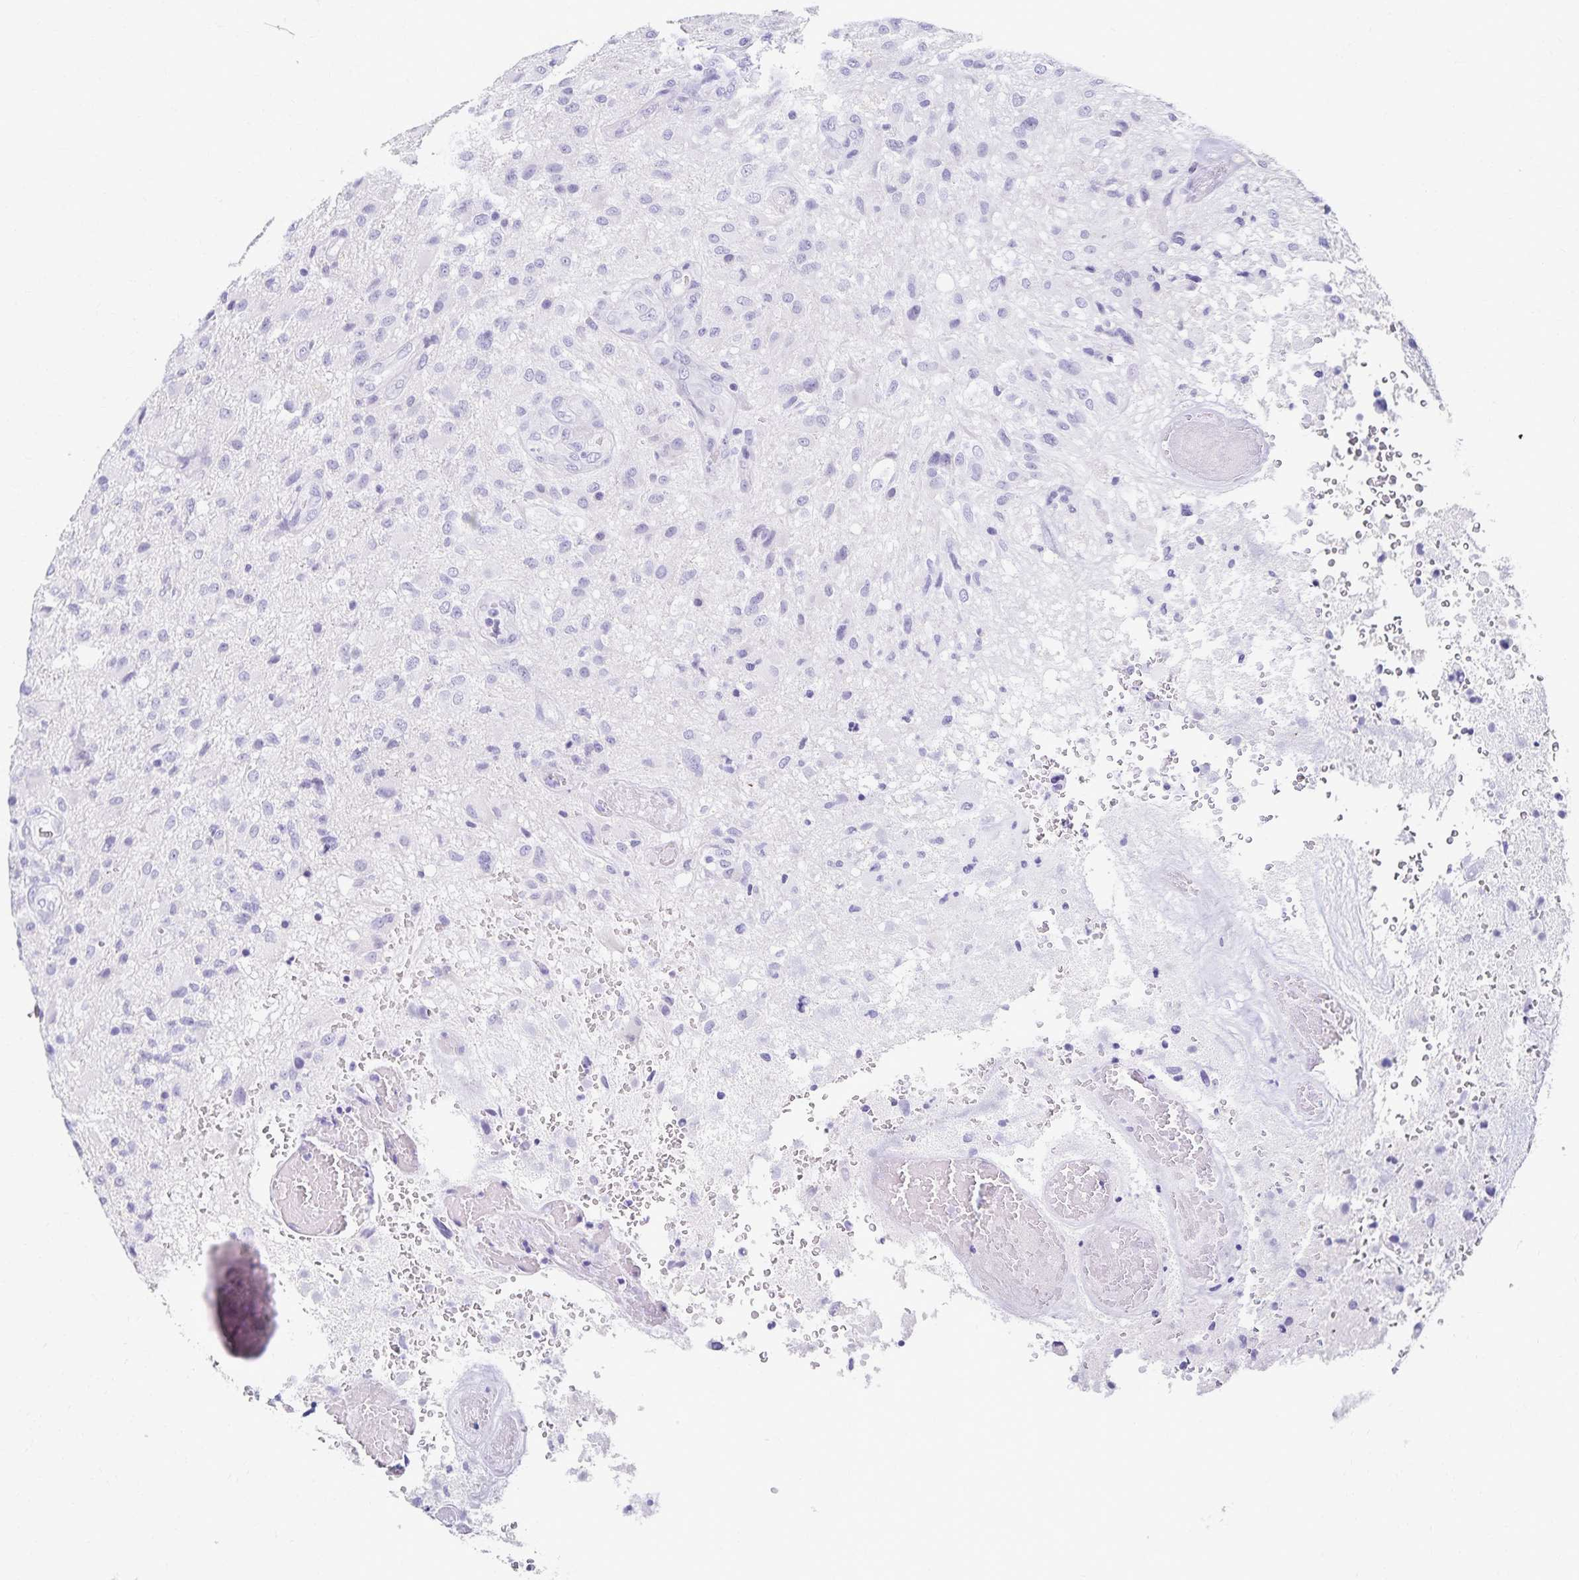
{"staining": {"intensity": "negative", "quantity": "none", "location": "none"}, "tissue": "glioma", "cell_type": "Tumor cells", "image_type": "cancer", "snomed": [{"axis": "morphology", "description": "Glioma, malignant, High grade"}, {"axis": "topography", "description": "Brain"}], "caption": "High-grade glioma (malignant) was stained to show a protein in brown. There is no significant staining in tumor cells. (DAB (3,3'-diaminobenzidine) immunohistochemistry (IHC) visualized using brightfield microscopy, high magnification).", "gene": "C2orf50", "patient": {"sex": "male", "age": 53}}